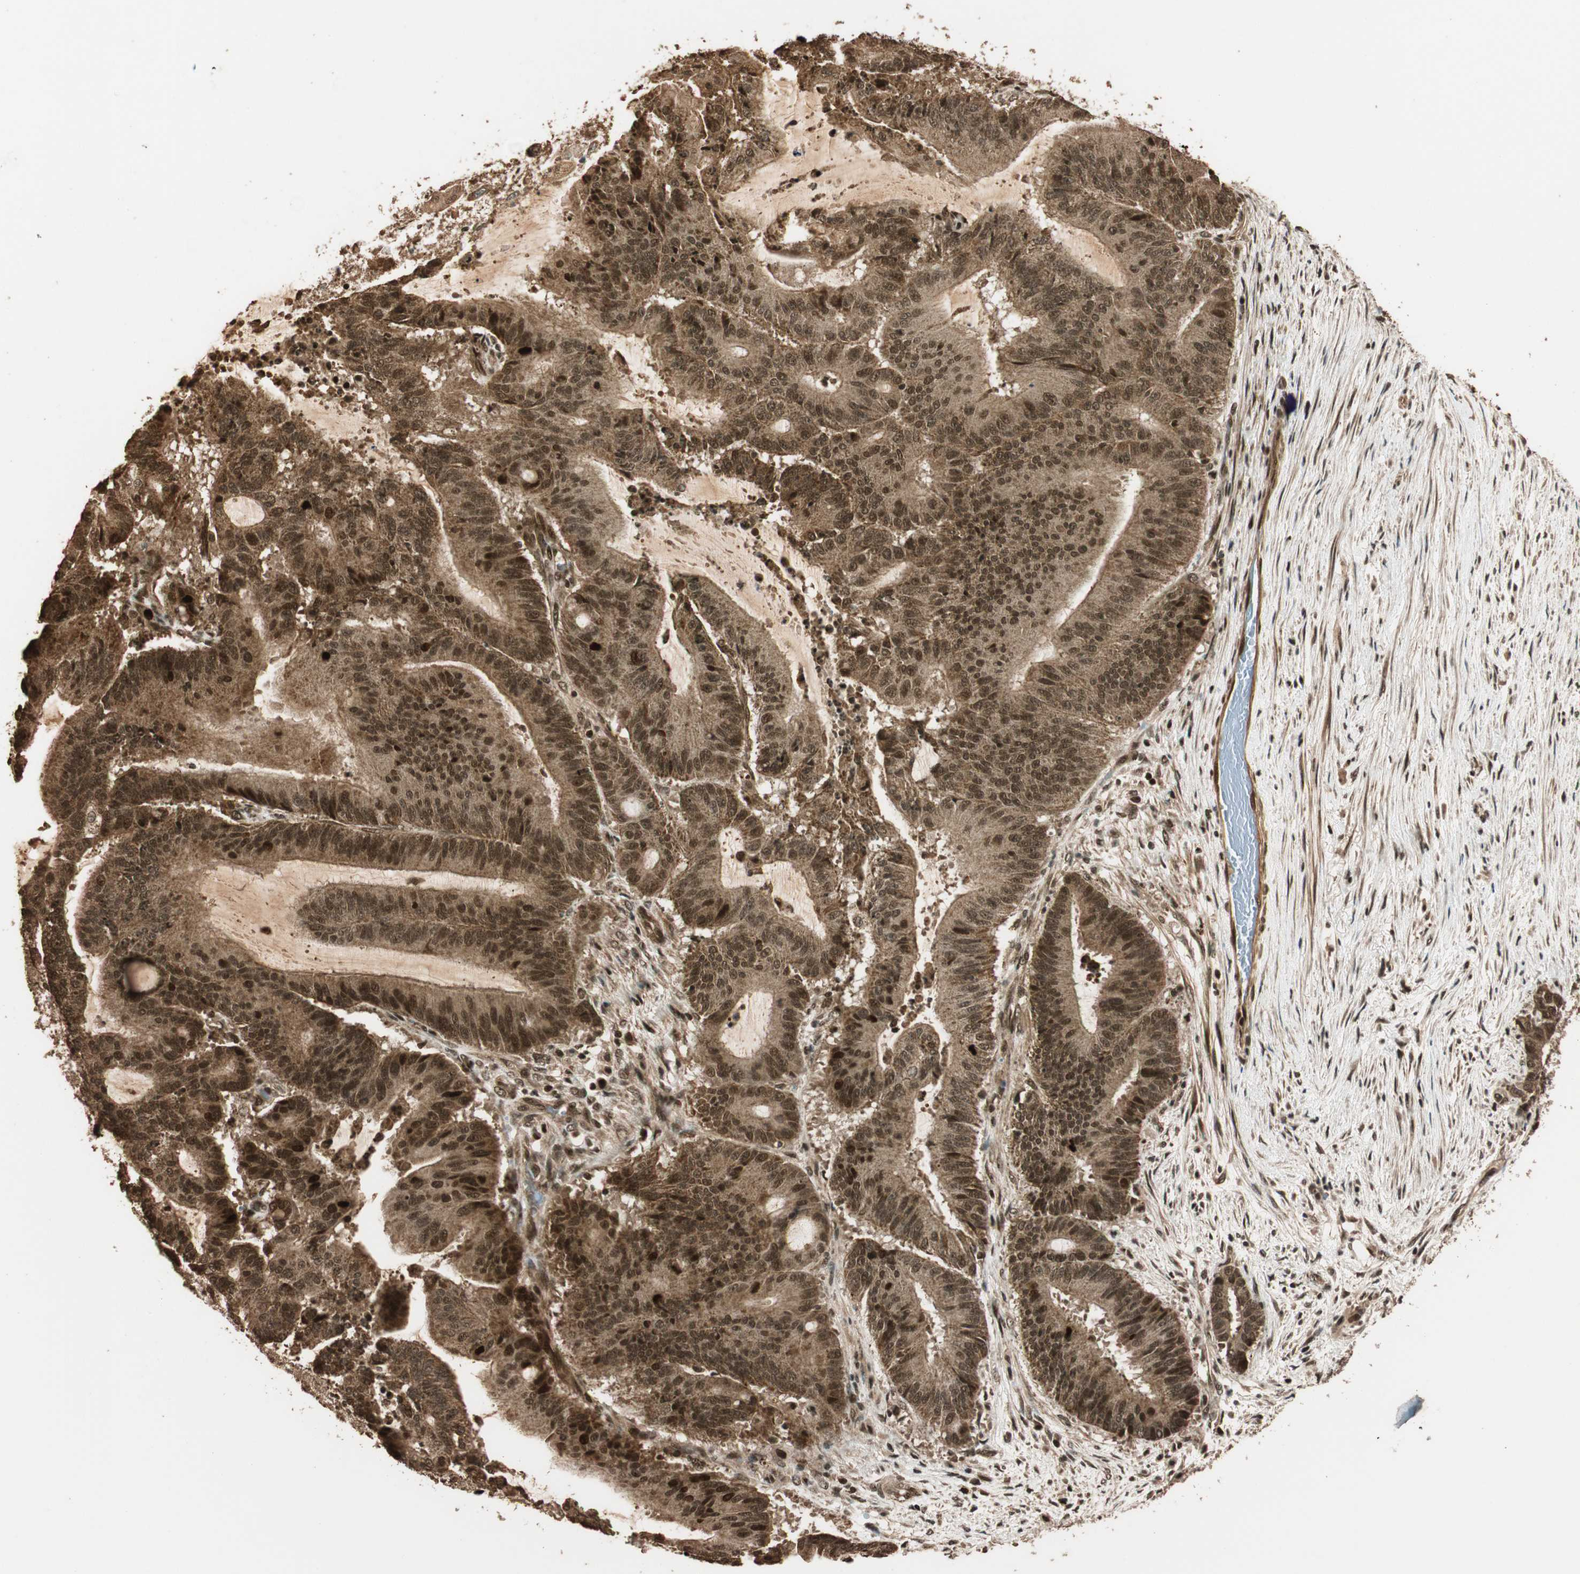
{"staining": {"intensity": "strong", "quantity": ">75%", "location": "cytoplasmic/membranous,nuclear"}, "tissue": "liver cancer", "cell_type": "Tumor cells", "image_type": "cancer", "snomed": [{"axis": "morphology", "description": "Cholangiocarcinoma"}, {"axis": "topography", "description": "Liver"}], "caption": "The histopathology image displays staining of liver cancer (cholangiocarcinoma), revealing strong cytoplasmic/membranous and nuclear protein staining (brown color) within tumor cells.", "gene": "ALKBH5", "patient": {"sex": "female", "age": 73}}